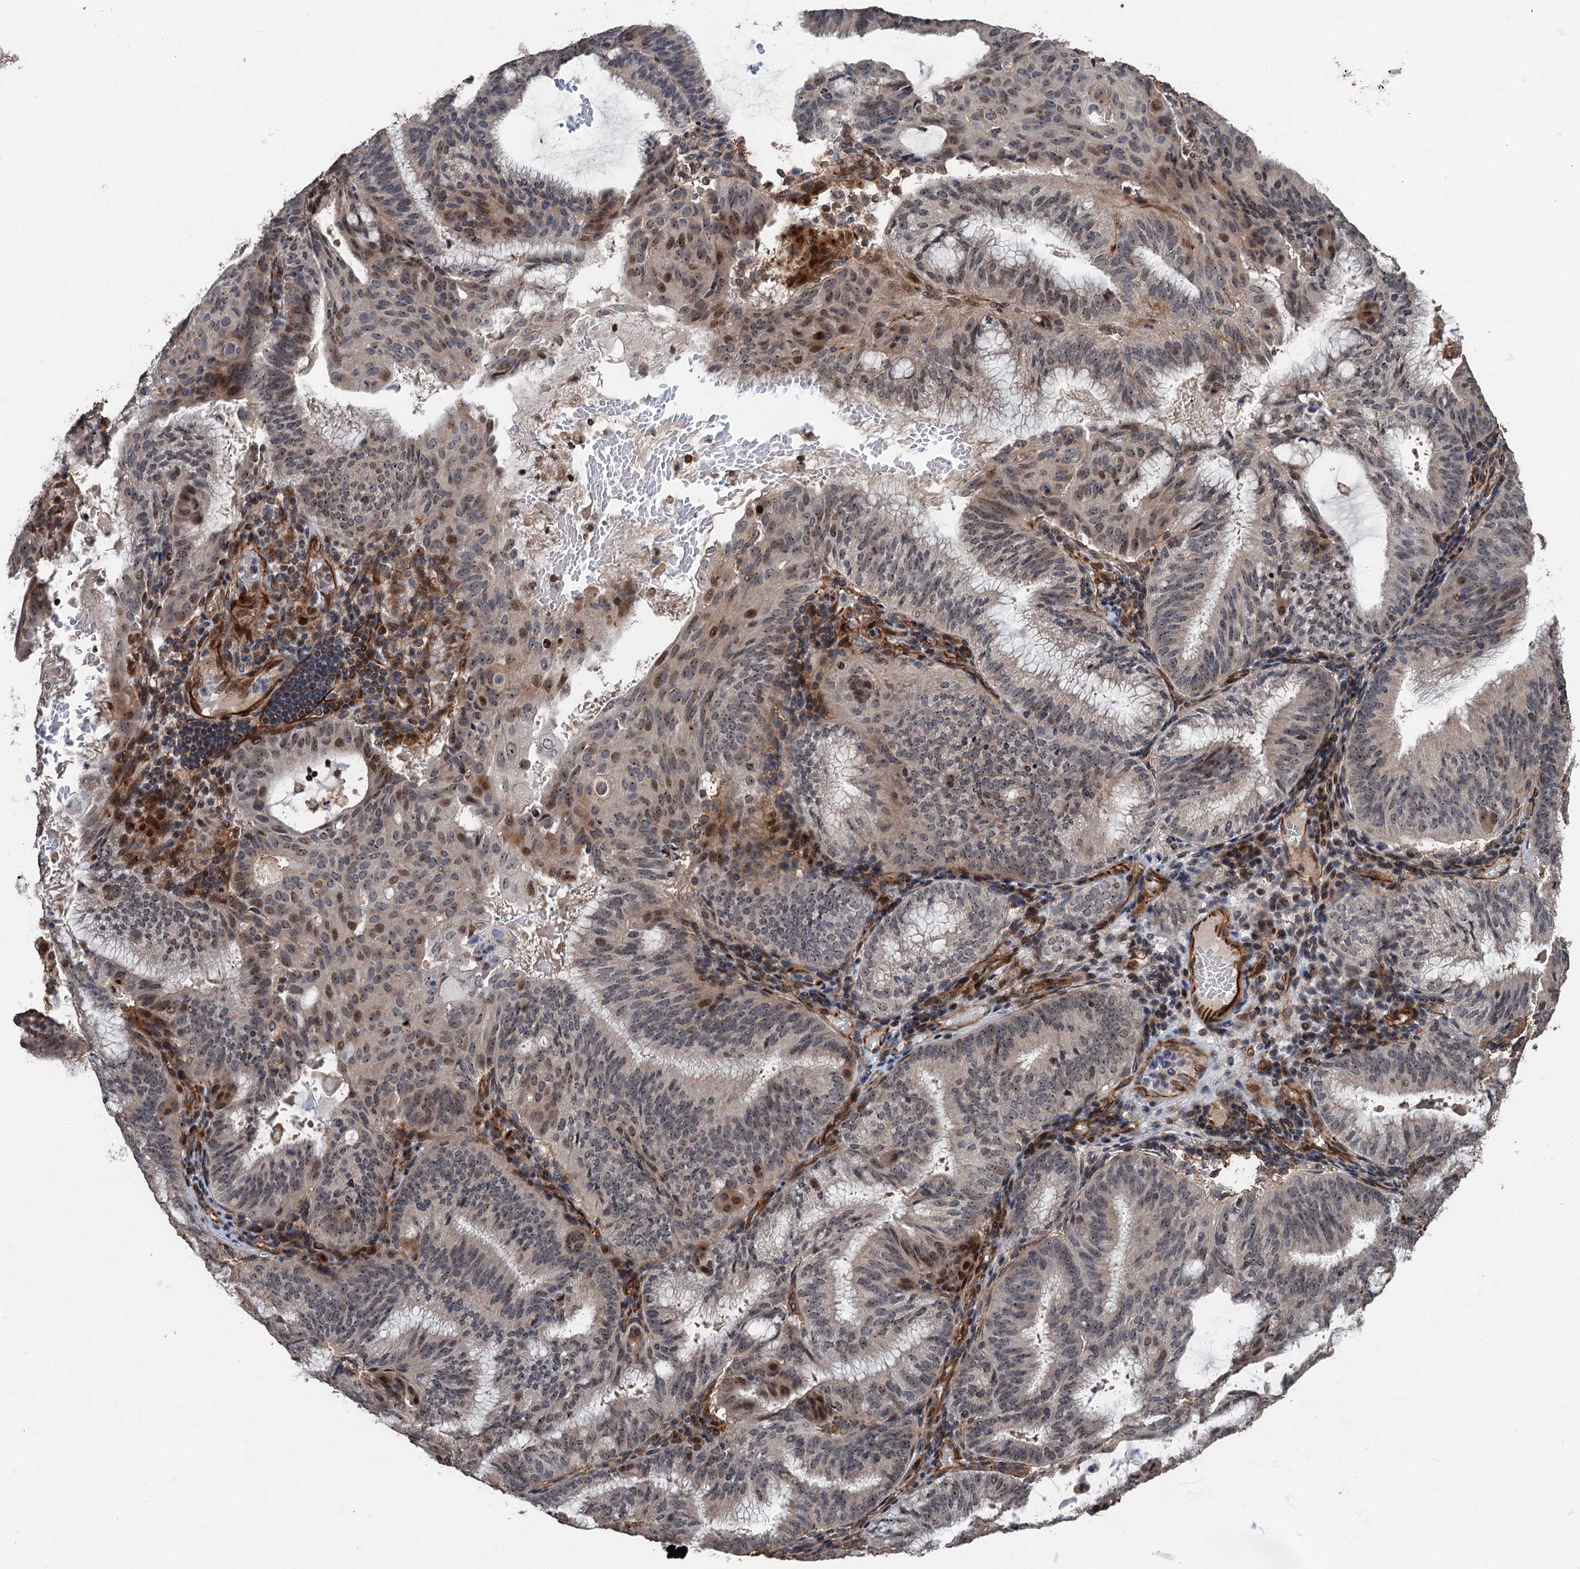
{"staining": {"intensity": "weak", "quantity": "25%-75%", "location": "nuclear"}, "tissue": "endometrial cancer", "cell_type": "Tumor cells", "image_type": "cancer", "snomed": [{"axis": "morphology", "description": "Adenocarcinoma, NOS"}, {"axis": "topography", "description": "Endometrium"}], "caption": "This is an image of IHC staining of endometrial adenocarcinoma, which shows weak staining in the nuclear of tumor cells.", "gene": "TMA16", "patient": {"sex": "female", "age": 49}}